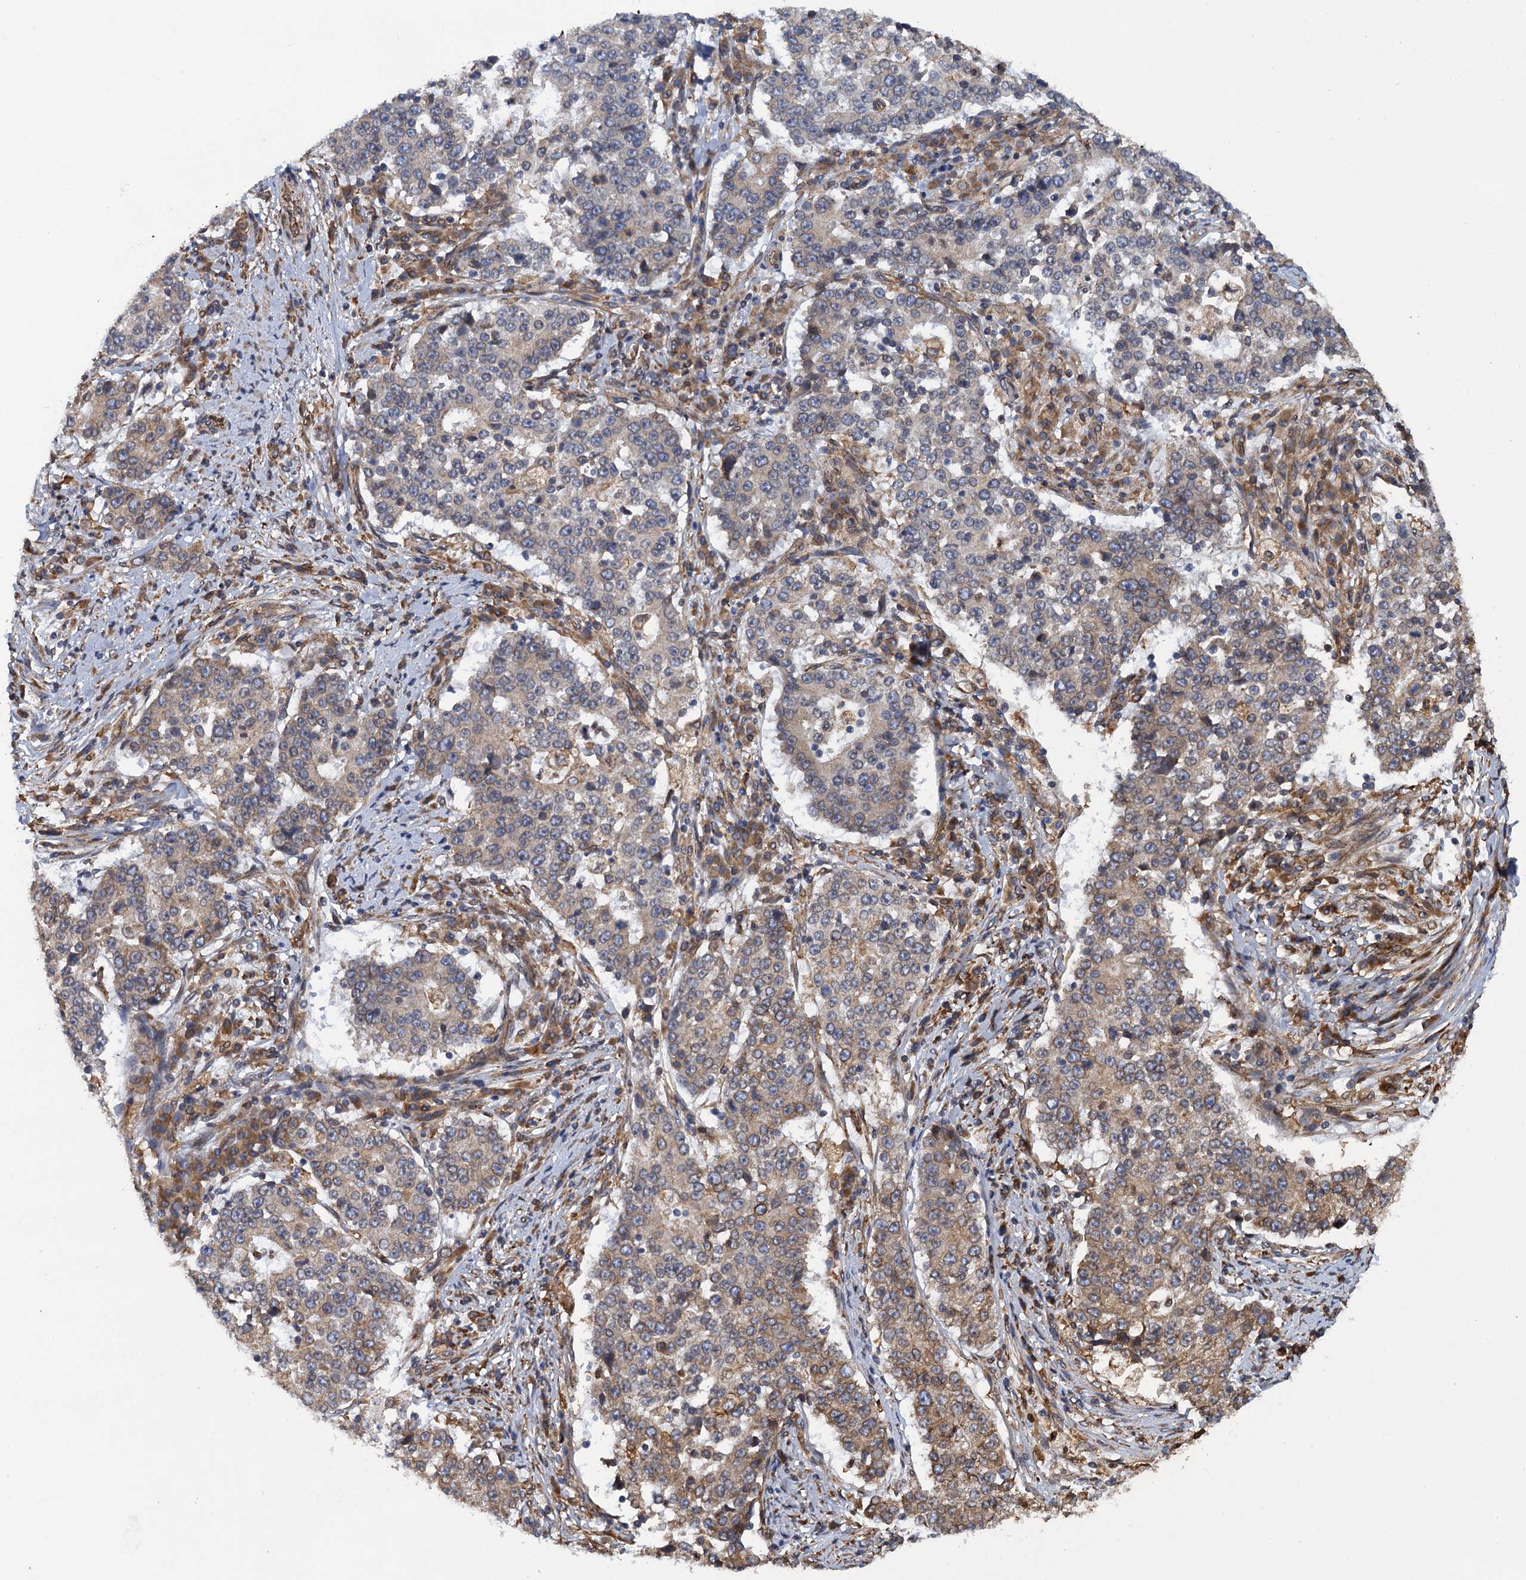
{"staining": {"intensity": "moderate", "quantity": "<25%", "location": "cytoplasmic/membranous"}, "tissue": "stomach cancer", "cell_type": "Tumor cells", "image_type": "cancer", "snomed": [{"axis": "morphology", "description": "Adenocarcinoma, NOS"}, {"axis": "topography", "description": "Stomach"}], "caption": "Moderate cytoplasmic/membranous protein expression is seen in about <25% of tumor cells in adenocarcinoma (stomach). Nuclei are stained in blue.", "gene": "ARMC5", "patient": {"sex": "male", "age": 59}}